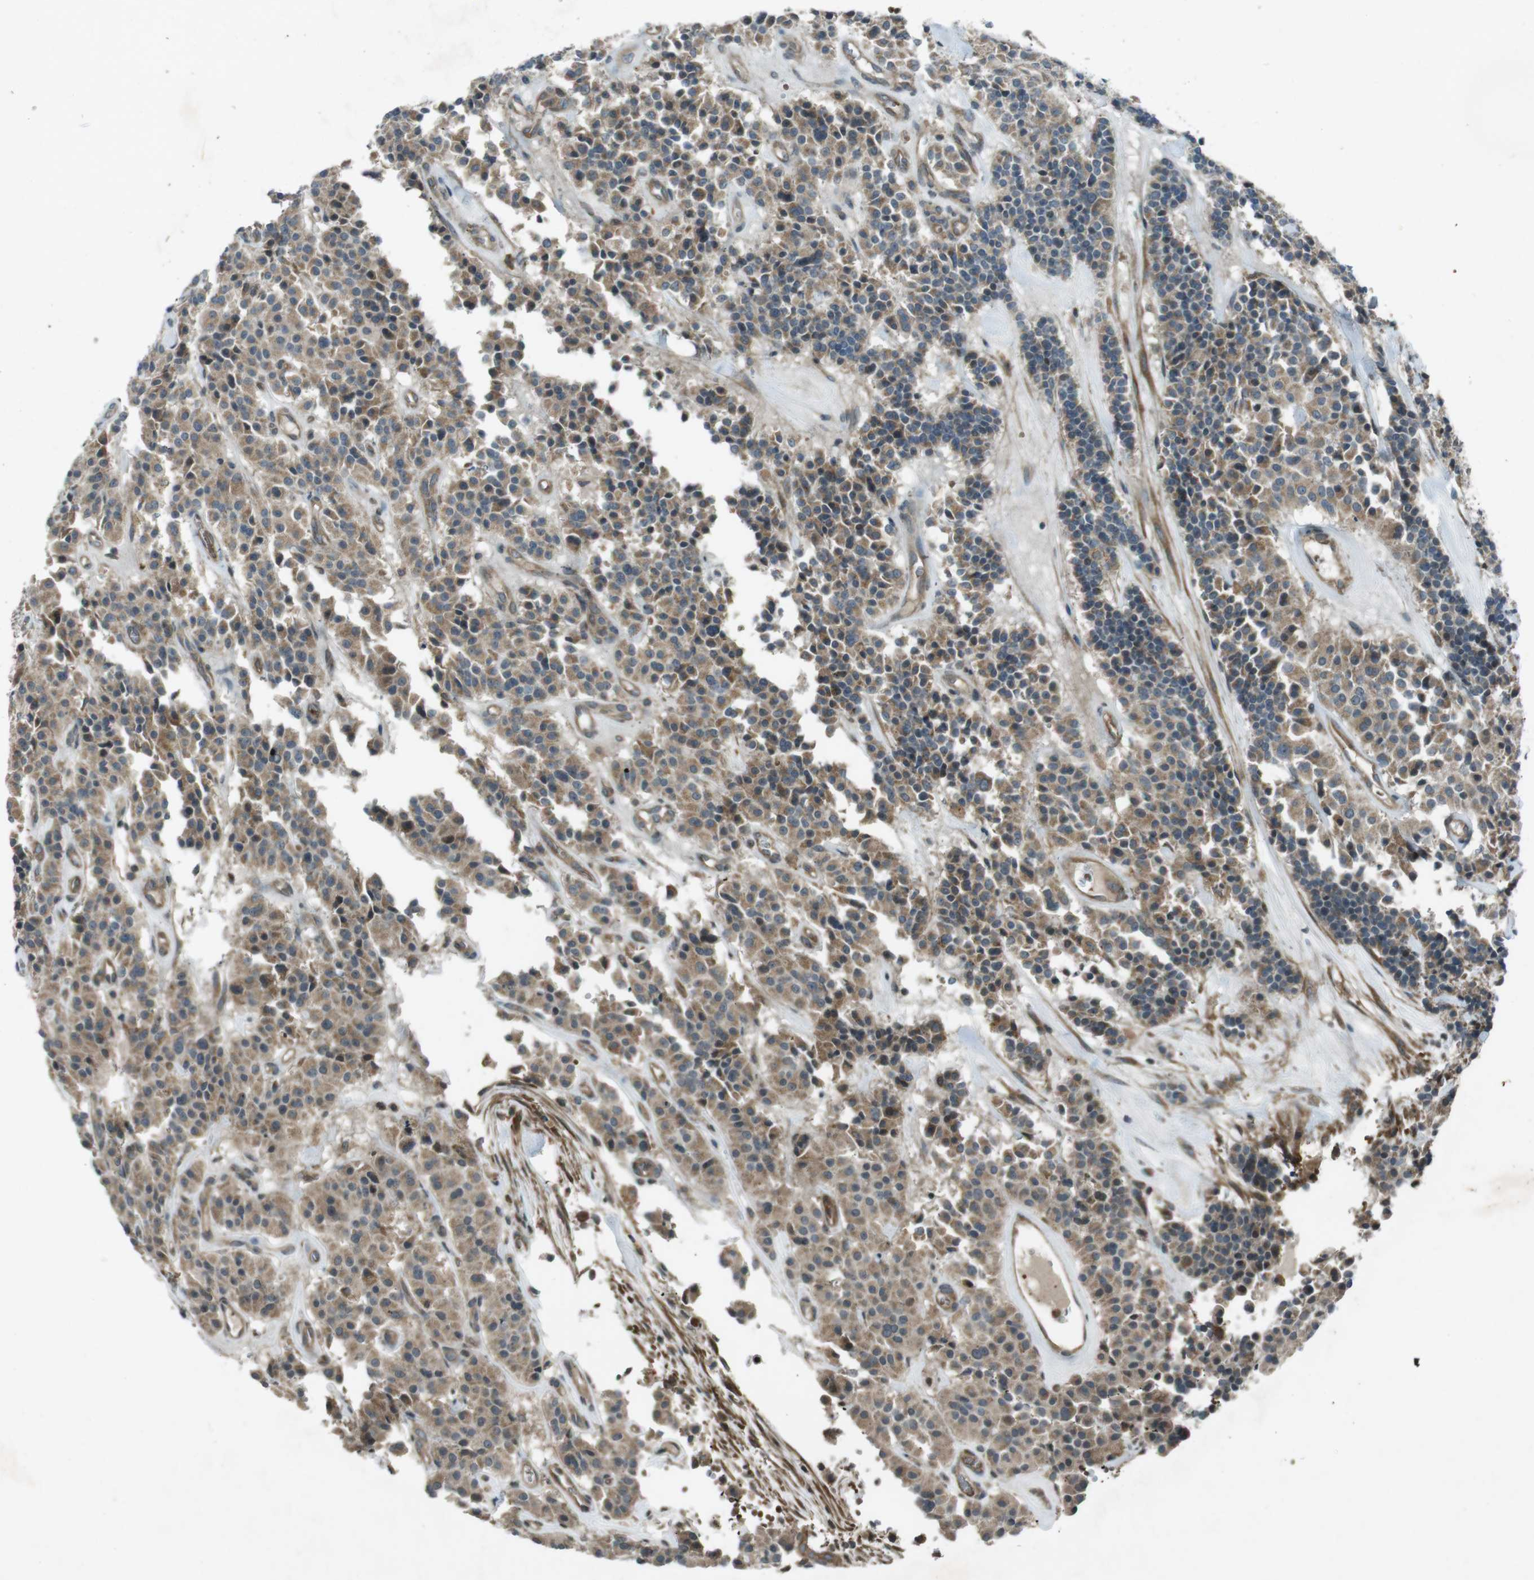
{"staining": {"intensity": "moderate", "quantity": ">75%", "location": "cytoplasmic/membranous"}, "tissue": "carcinoid", "cell_type": "Tumor cells", "image_type": "cancer", "snomed": [{"axis": "morphology", "description": "Carcinoid, malignant, NOS"}, {"axis": "topography", "description": "Lung"}], "caption": "Protein staining exhibits moderate cytoplasmic/membranous expression in approximately >75% of tumor cells in carcinoid (malignant). The staining is performed using DAB brown chromogen to label protein expression. The nuclei are counter-stained blue using hematoxylin.", "gene": "ZYX", "patient": {"sex": "male", "age": 30}}